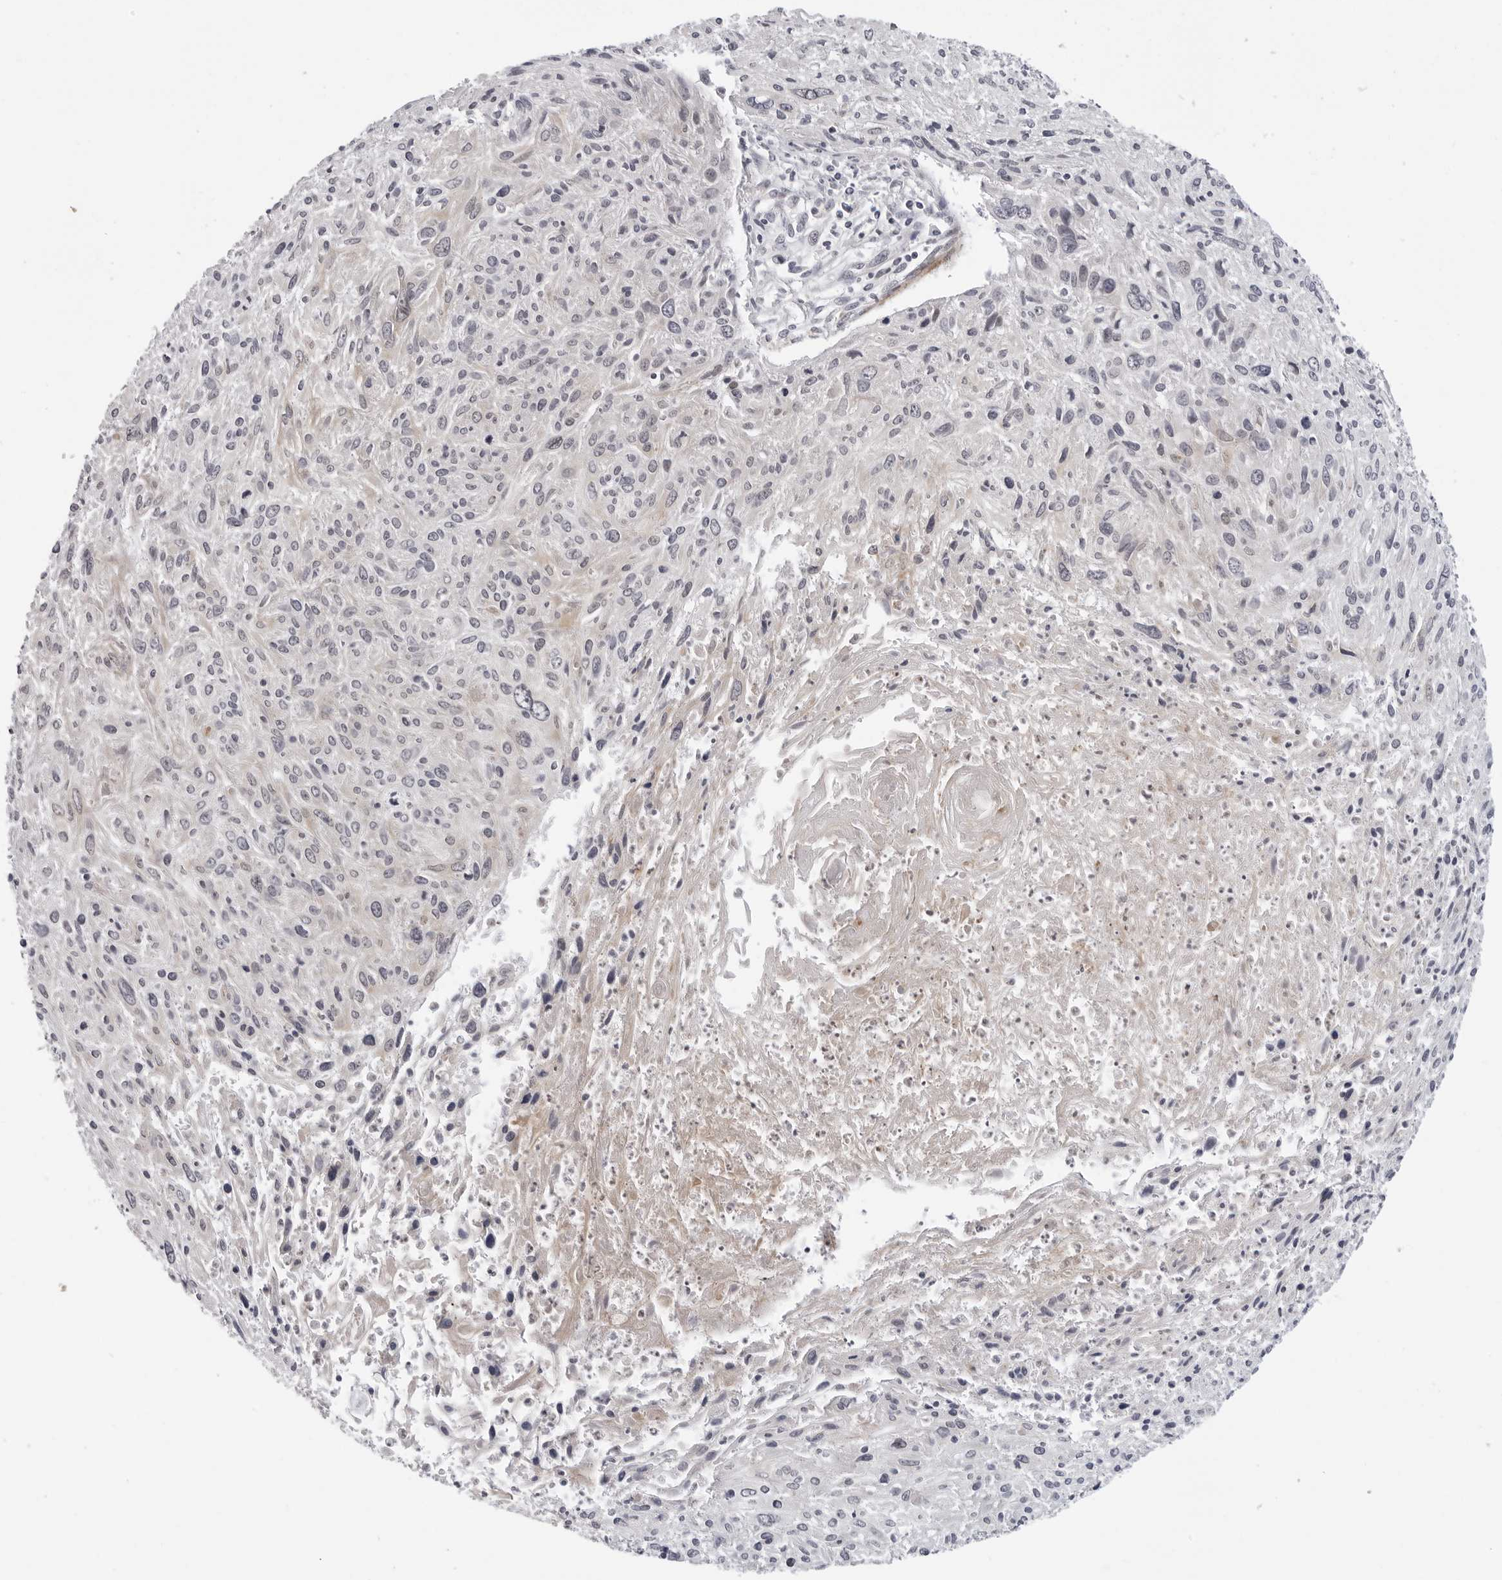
{"staining": {"intensity": "negative", "quantity": "none", "location": "none"}, "tissue": "cervical cancer", "cell_type": "Tumor cells", "image_type": "cancer", "snomed": [{"axis": "morphology", "description": "Squamous cell carcinoma, NOS"}, {"axis": "topography", "description": "Cervix"}], "caption": "Immunohistochemistry (IHC) of cervical cancer (squamous cell carcinoma) reveals no expression in tumor cells.", "gene": "KIAA1614", "patient": {"sex": "female", "age": 51}}